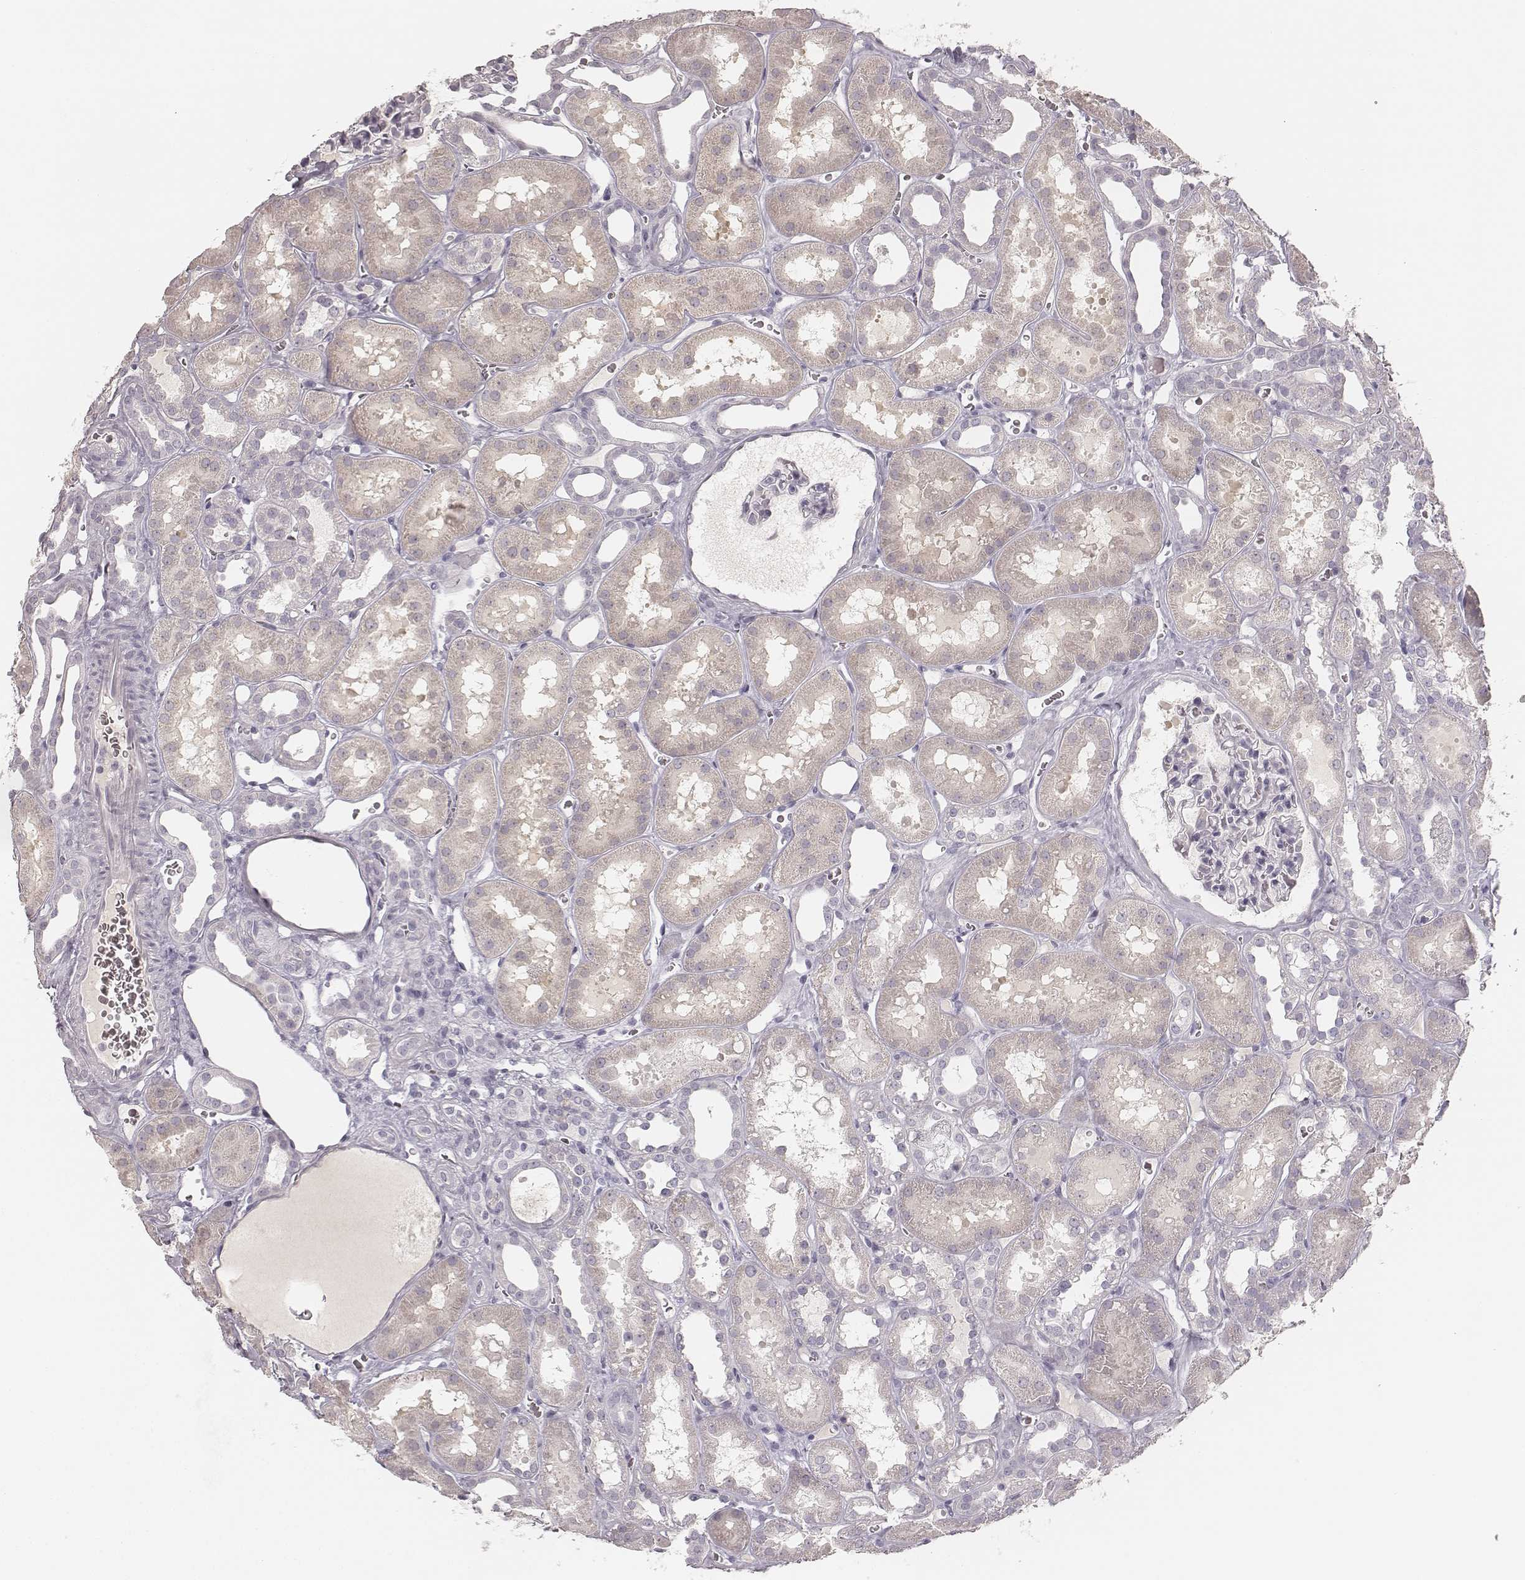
{"staining": {"intensity": "negative", "quantity": "none", "location": "none"}, "tissue": "kidney", "cell_type": "Cells in glomeruli", "image_type": "normal", "snomed": [{"axis": "morphology", "description": "Normal tissue, NOS"}, {"axis": "topography", "description": "Kidney"}], "caption": "Cells in glomeruli show no significant protein staining in benign kidney. Nuclei are stained in blue.", "gene": "KRT31", "patient": {"sex": "female", "age": 41}}